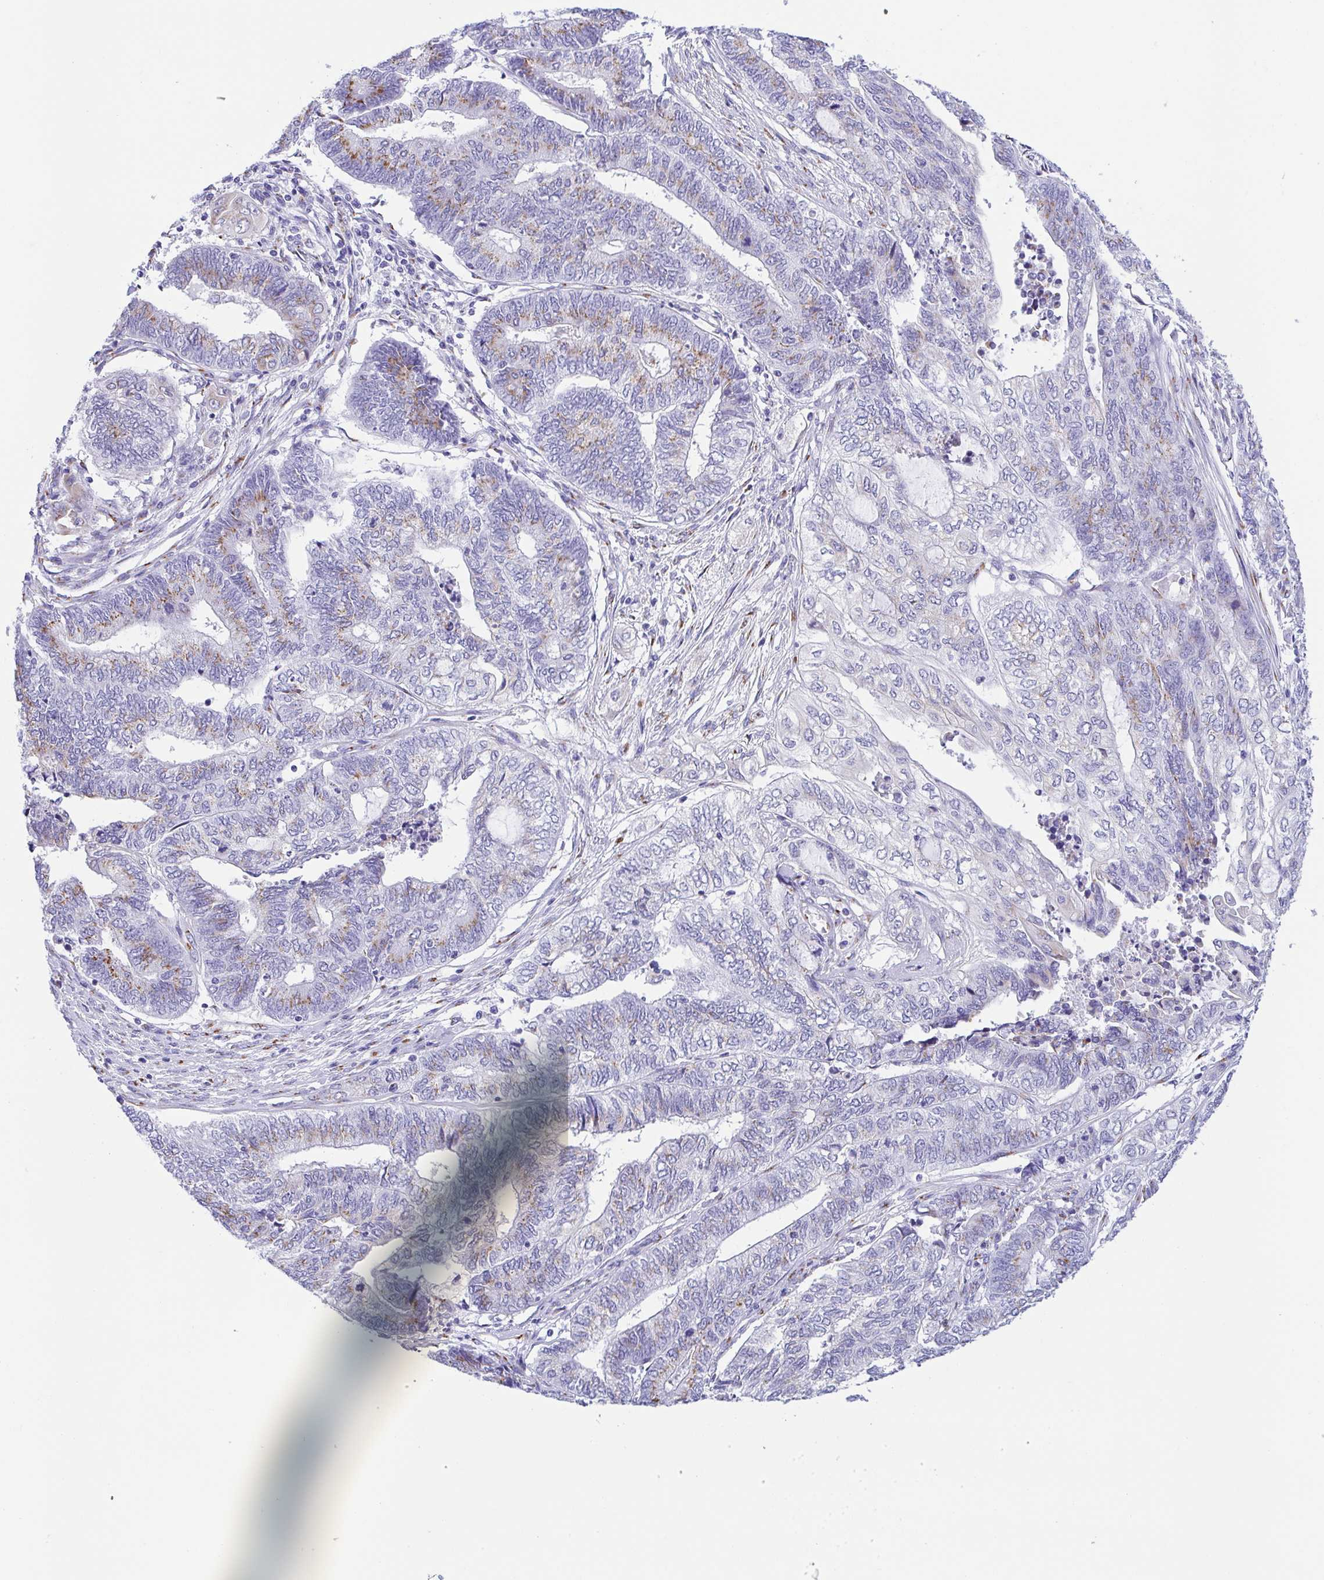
{"staining": {"intensity": "weak", "quantity": "25%-75%", "location": "cytoplasmic/membranous"}, "tissue": "endometrial cancer", "cell_type": "Tumor cells", "image_type": "cancer", "snomed": [{"axis": "morphology", "description": "Adenocarcinoma, NOS"}, {"axis": "topography", "description": "Uterus"}, {"axis": "topography", "description": "Endometrium"}], "caption": "Immunohistochemical staining of human endometrial cancer demonstrates weak cytoplasmic/membranous protein staining in approximately 25%-75% of tumor cells.", "gene": "SULT1B1", "patient": {"sex": "female", "age": 70}}